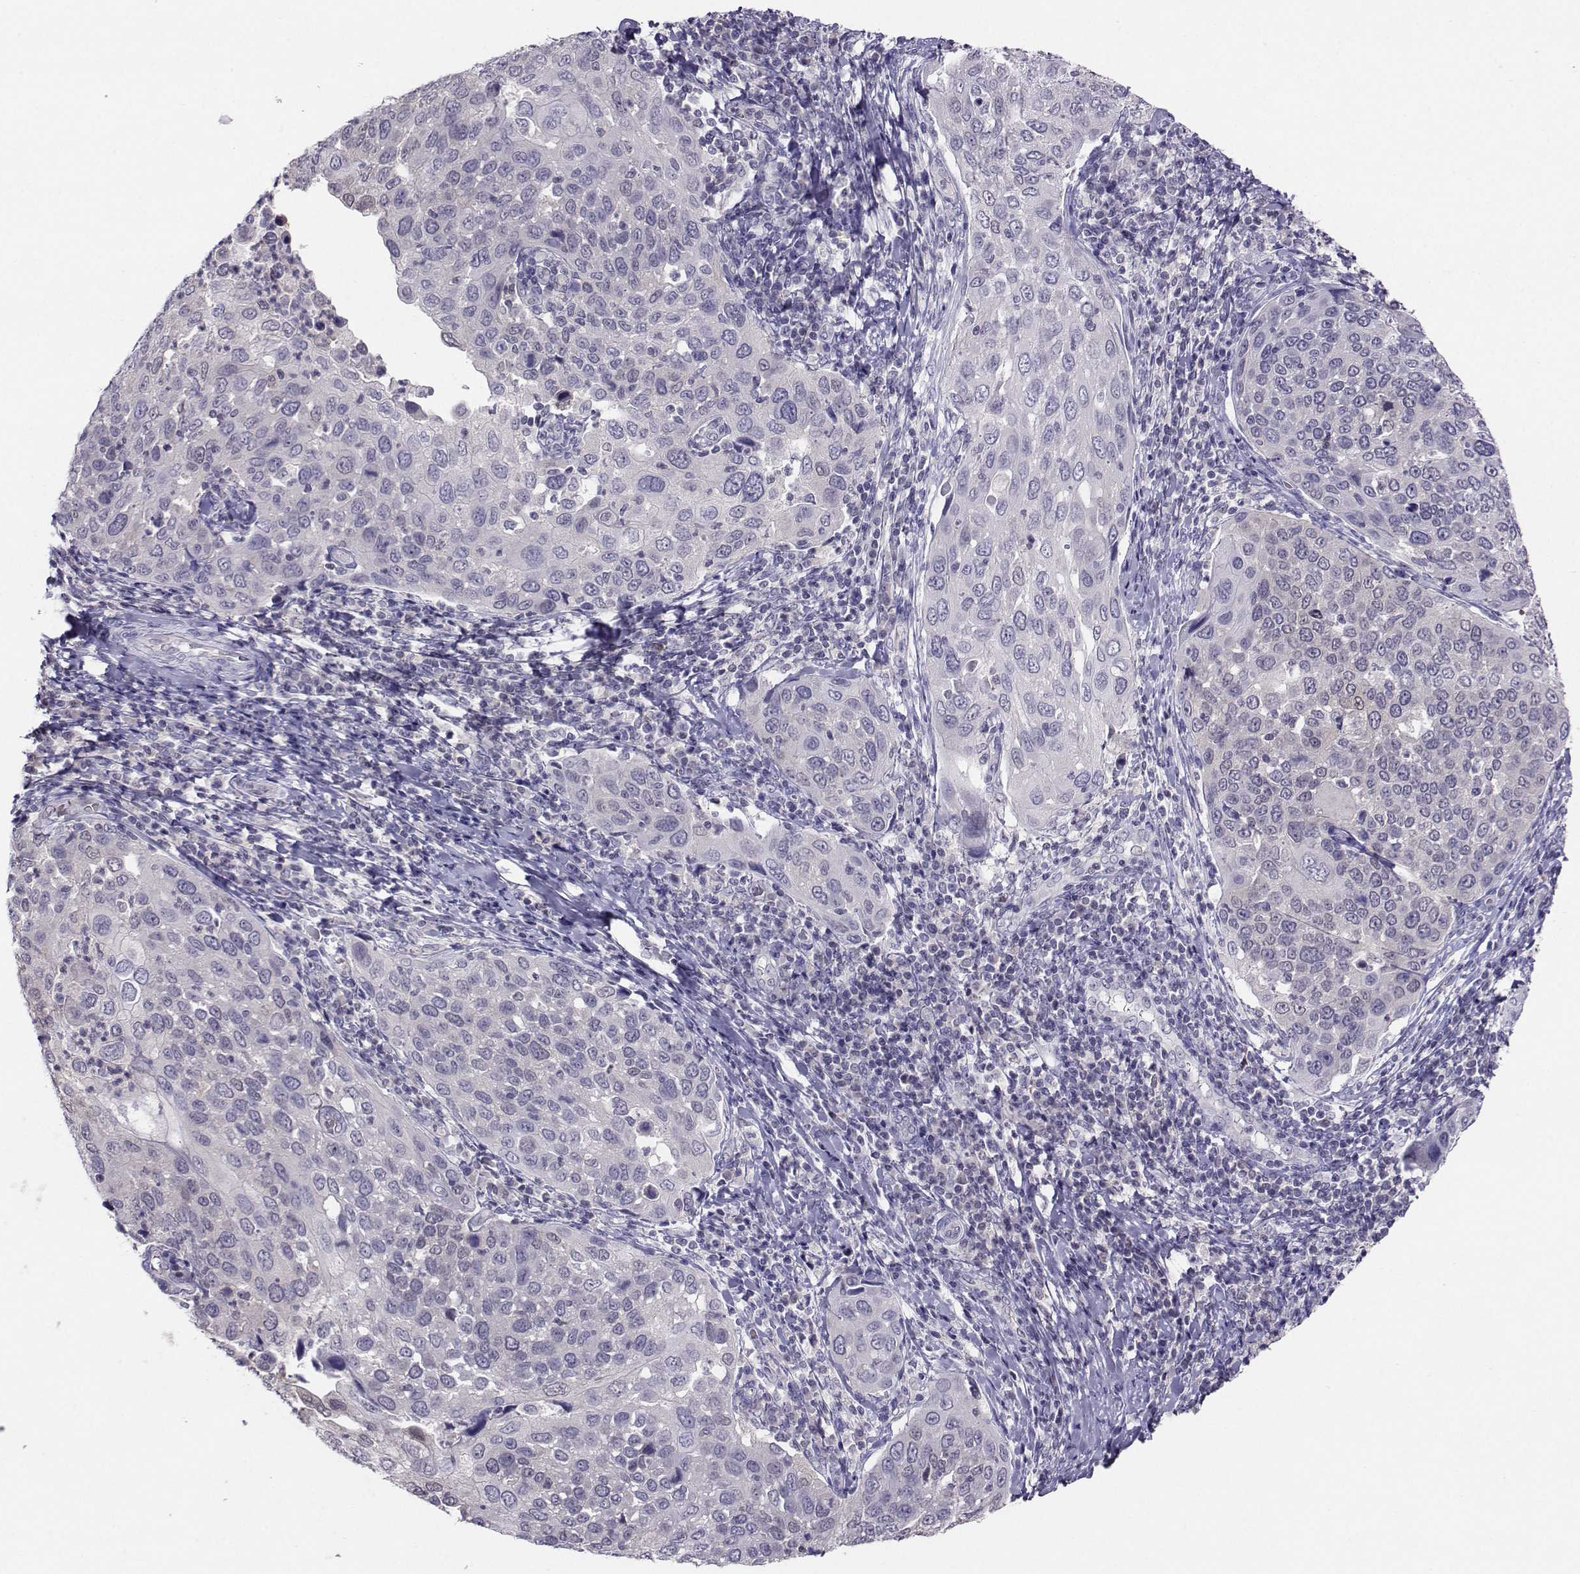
{"staining": {"intensity": "negative", "quantity": "none", "location": "none"}, "tissue": "cervical cancer", "cell_type": "Tumor cells", "image_type": "cancer", "snomed": [{"axis": "morphology", "description": "Squamous cell carcinoma, NOS"}, {"axis": "topography", "description": "Cervix"}], "caption": "Immunohistochemical staining of human cervical squamous cell carcinoma shows no significant expression in tumor cells. (DAB (3,3'-diaminobenzidine) immunohistochemistry with hematoxylin counter stain).", "gene": "PGK1", "patient": {"sex": "female", "age": 54}}